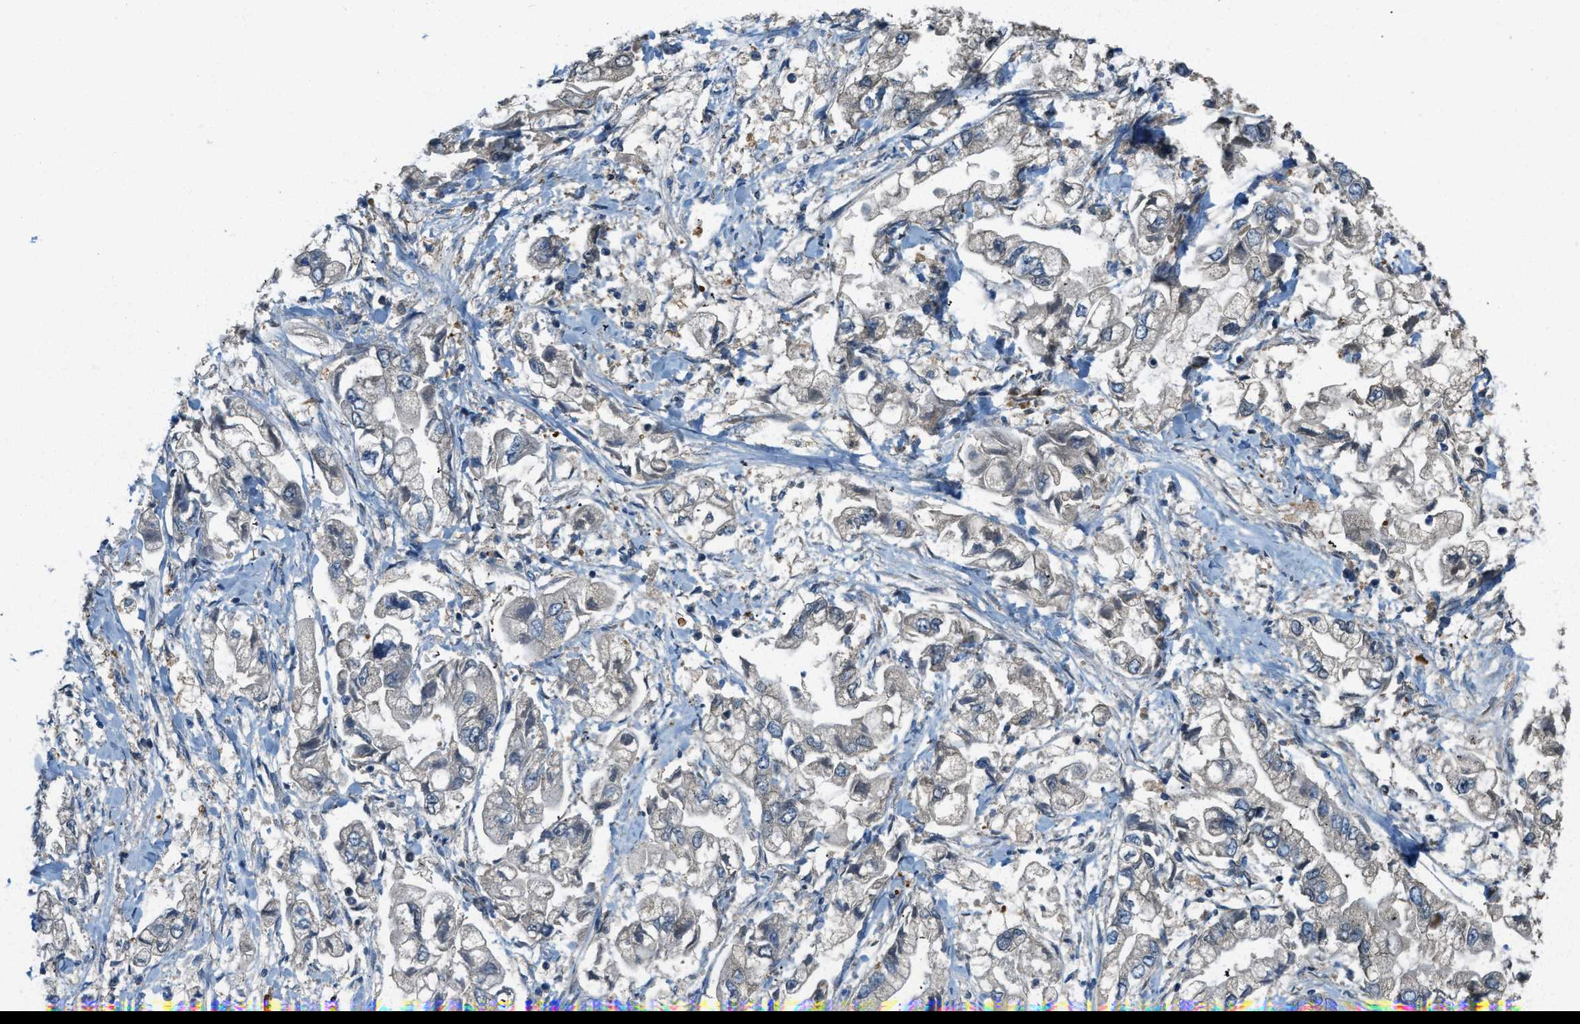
{"staining": {"intensity": "negative", "quantity": "none", "location": "none"}, "tissue": "stomach cancer", "cell_type": "Tumor cells", "image_type": "cancer", "snomed": [{"axis": "morphology", "description": "Normal tissue, NOS"}, {"axis": "morphology", "description": "Adenocarcinoma, NOS"}, {"axis": "topography", "description": "Stomach"}], "caption": "Immunohistochemistry (IHC) image of neoplastic tissue: human adenocarcinoma (stomach) stained with DAB (3,3'-diaminobenzidine) shows no significant protein positivity in tumor cells. (DAB (3,3'-diaminobenzidine) immunohistochemistry (IHC) visualized using brightfield microscopy, high magnification).", "gene": "CFLAR", "patient": {"sex": "male", "age": 62}}